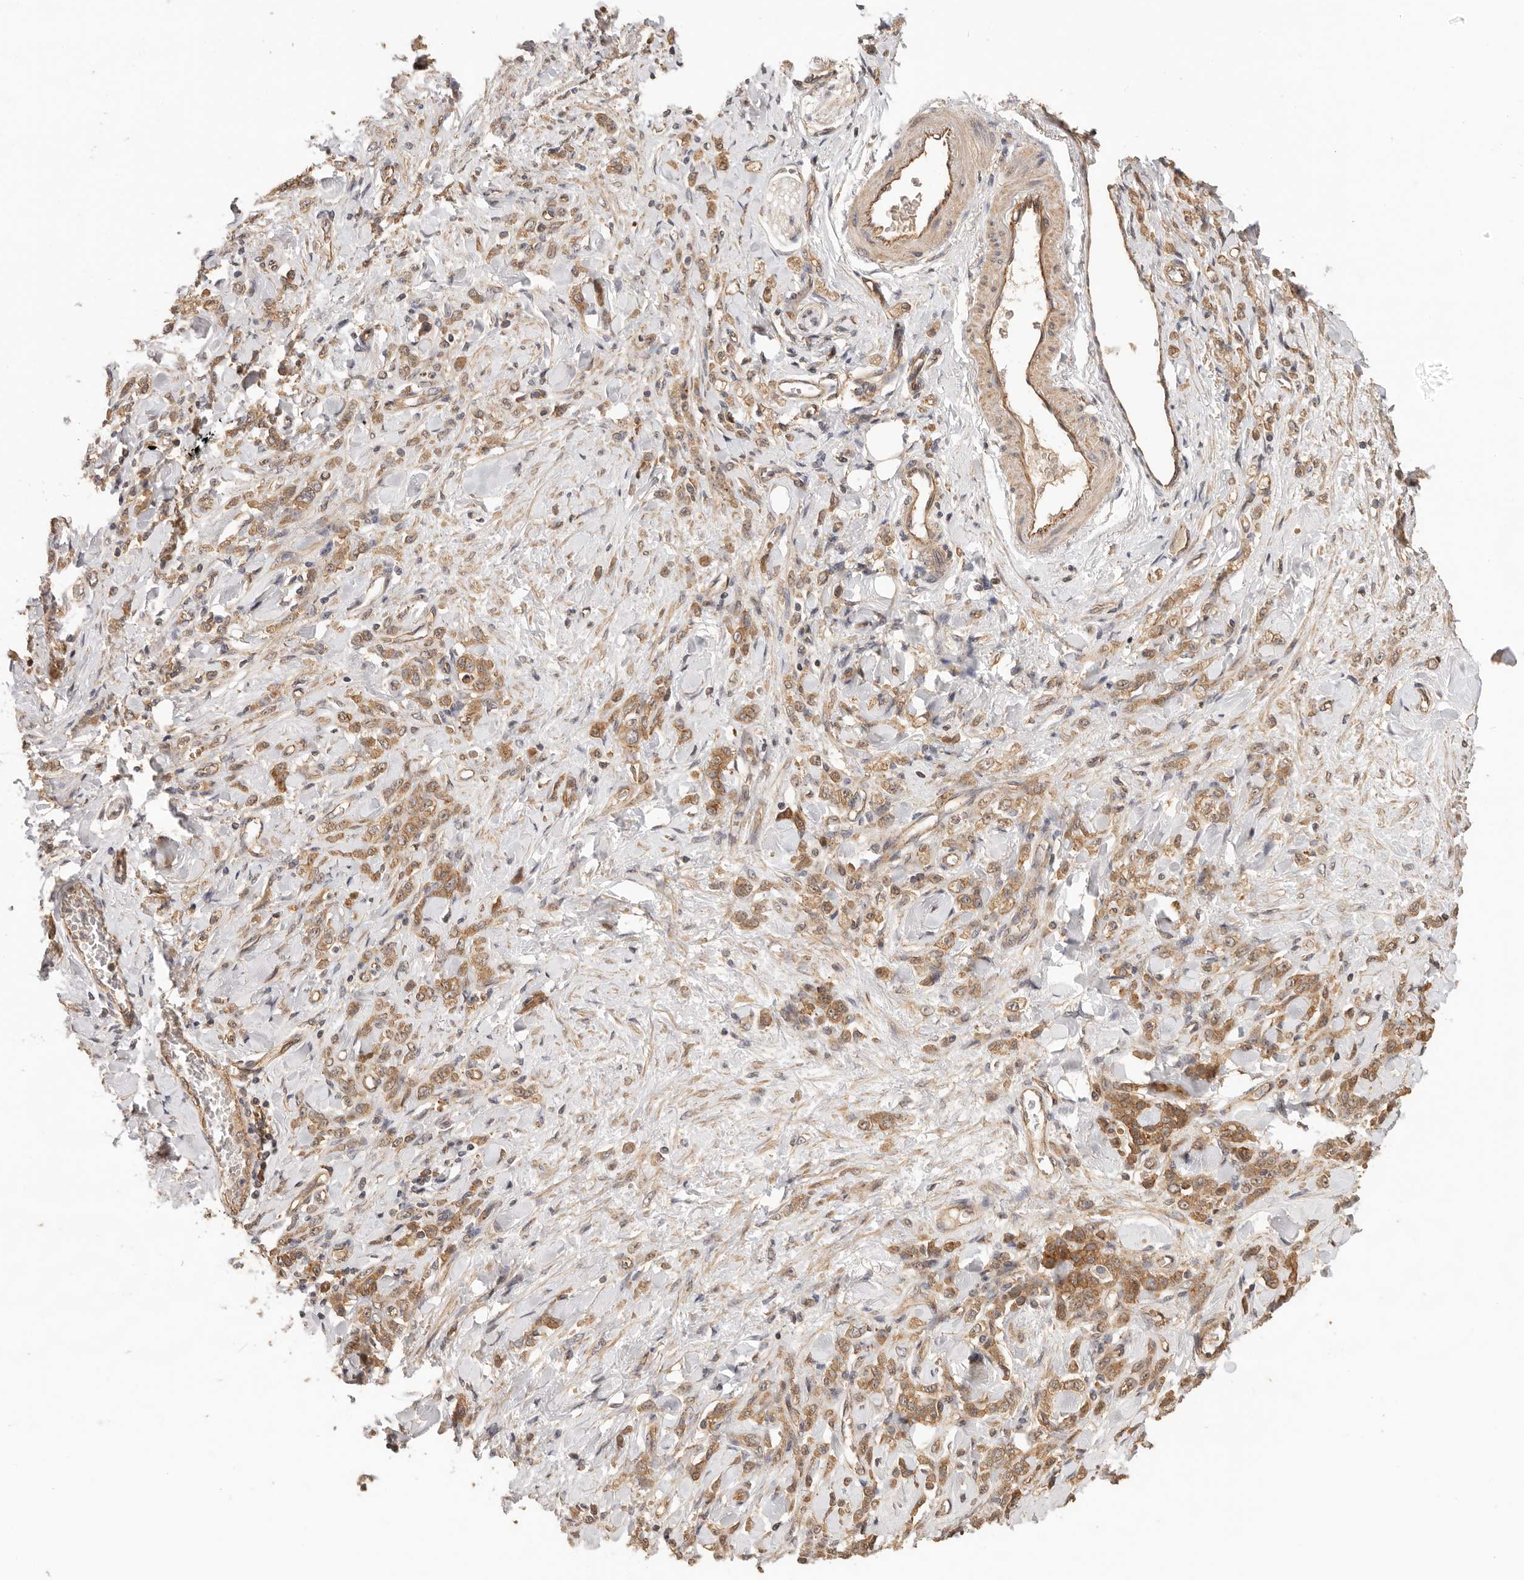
{"staining": {"intensity": "moderate", "quantity": ">75%", "location": "cytoplasmic/membranous"}, "tissue": "stomach cancer", "cell_type": "Tumor cells", "image_type": "cancer", "snomed": [{"axis": "morphology", "description": "Normal tissue, NOS"}, {"axis": "morphology", "description": "Adenocarcinoma, NOS"}, {"axis": "topography", "description": "Stomach"}], "caption": "Human stomach cancer stained with a protein marker exhibits moderate staining in tumor cells.", "gene": "AFDN", "patient": {"sex": "male", "age": 82}}